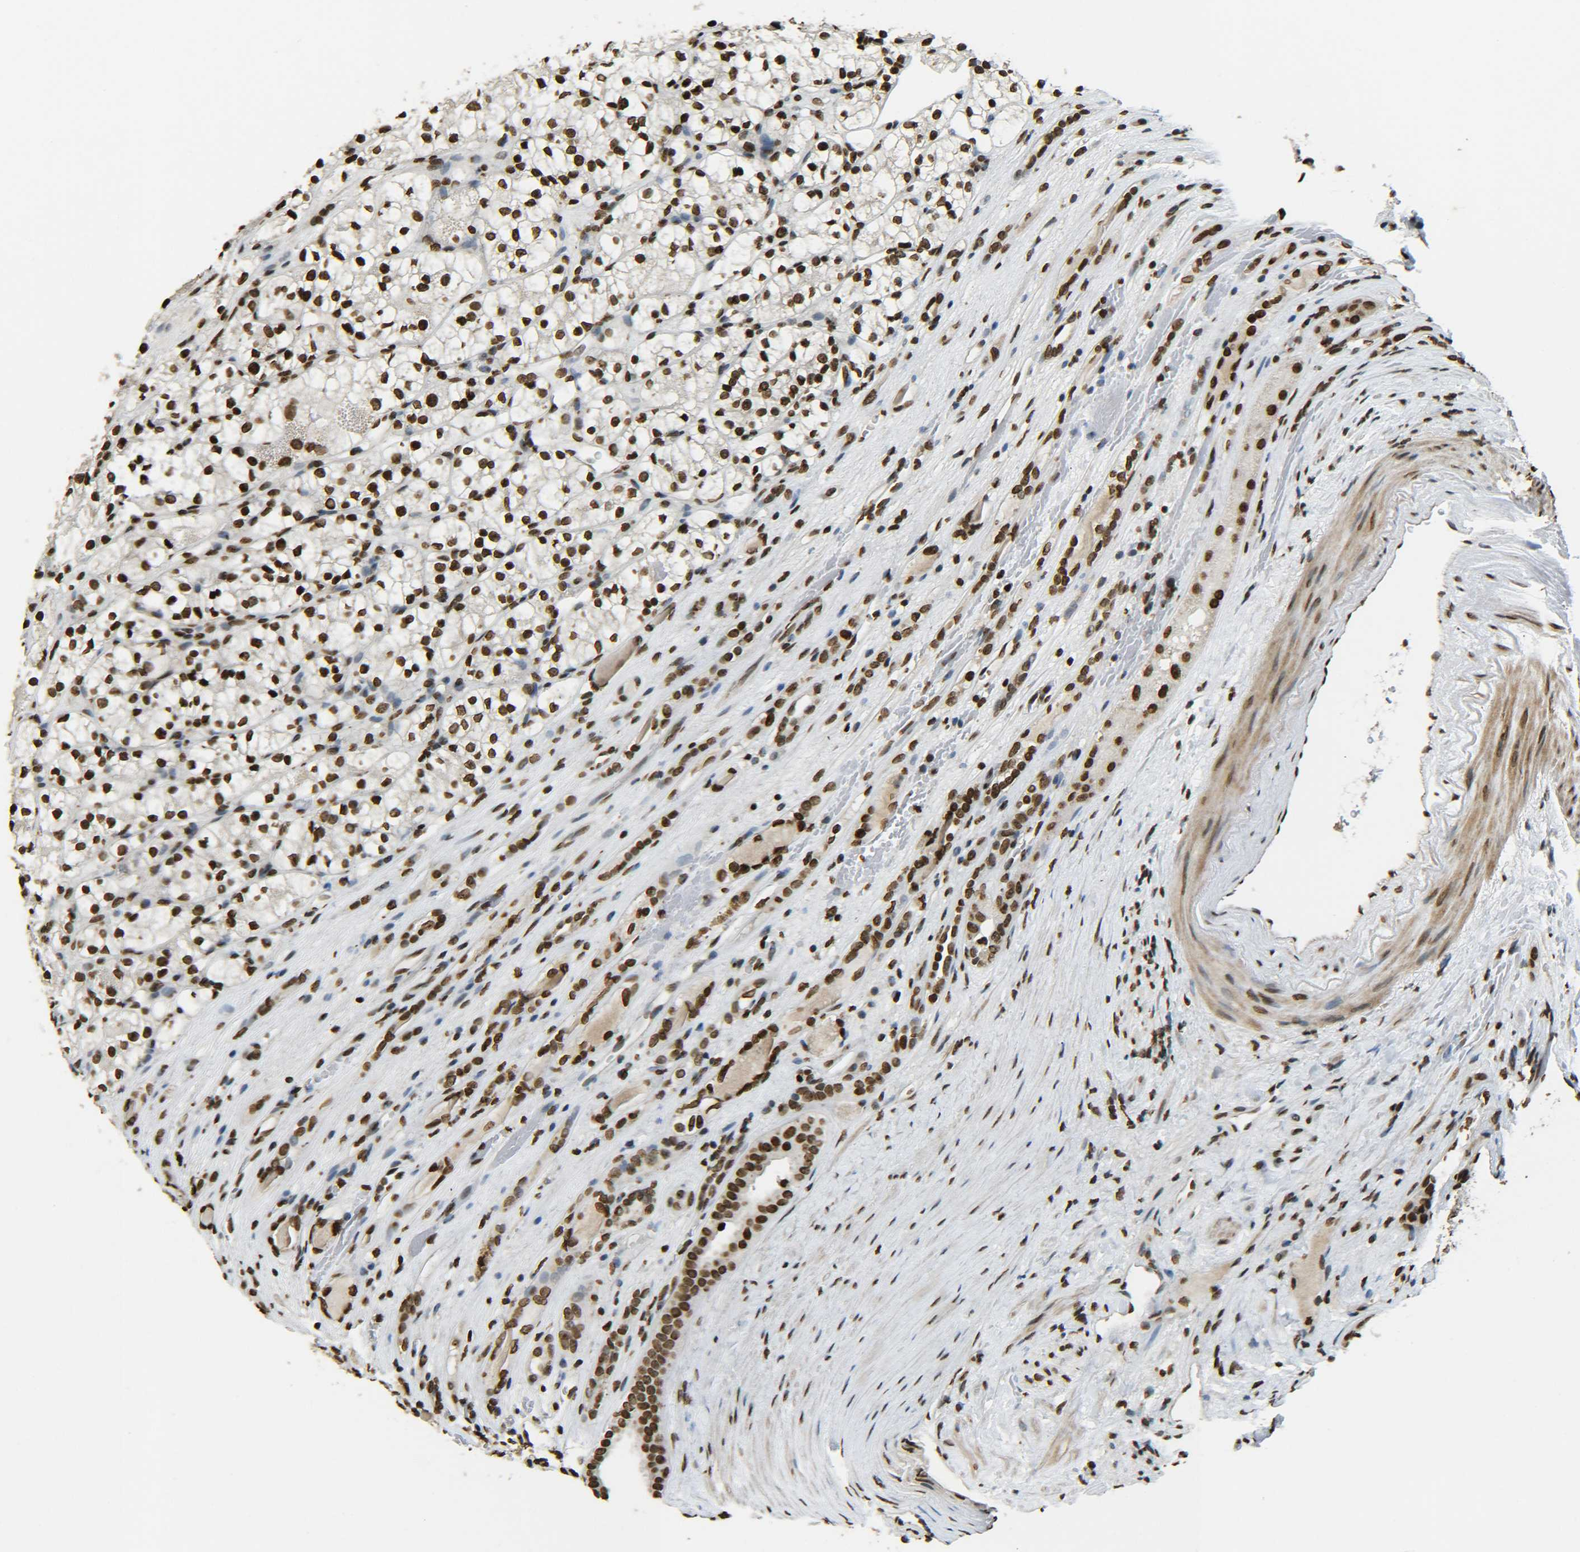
{"staining": {"intensity": "strong", "quantity": ">75%", "location": "nuclear"}, "tissue": "renal cancer", "cell_type": "Tumor cells", "image_type": "cancer", "snomed": [{"axis": "morphology", "description": "Adenocarcinoma, NOS"}, {"axis": "topography", "description": "Kidney"}], "caption": "Strong nuclear expression for a protein is present in about >75% of tumor cells of renal cancer (adenocarcinoma) using IHC.", "gene": "H4C16", "patient": {"sex": "female", "age": 60}}